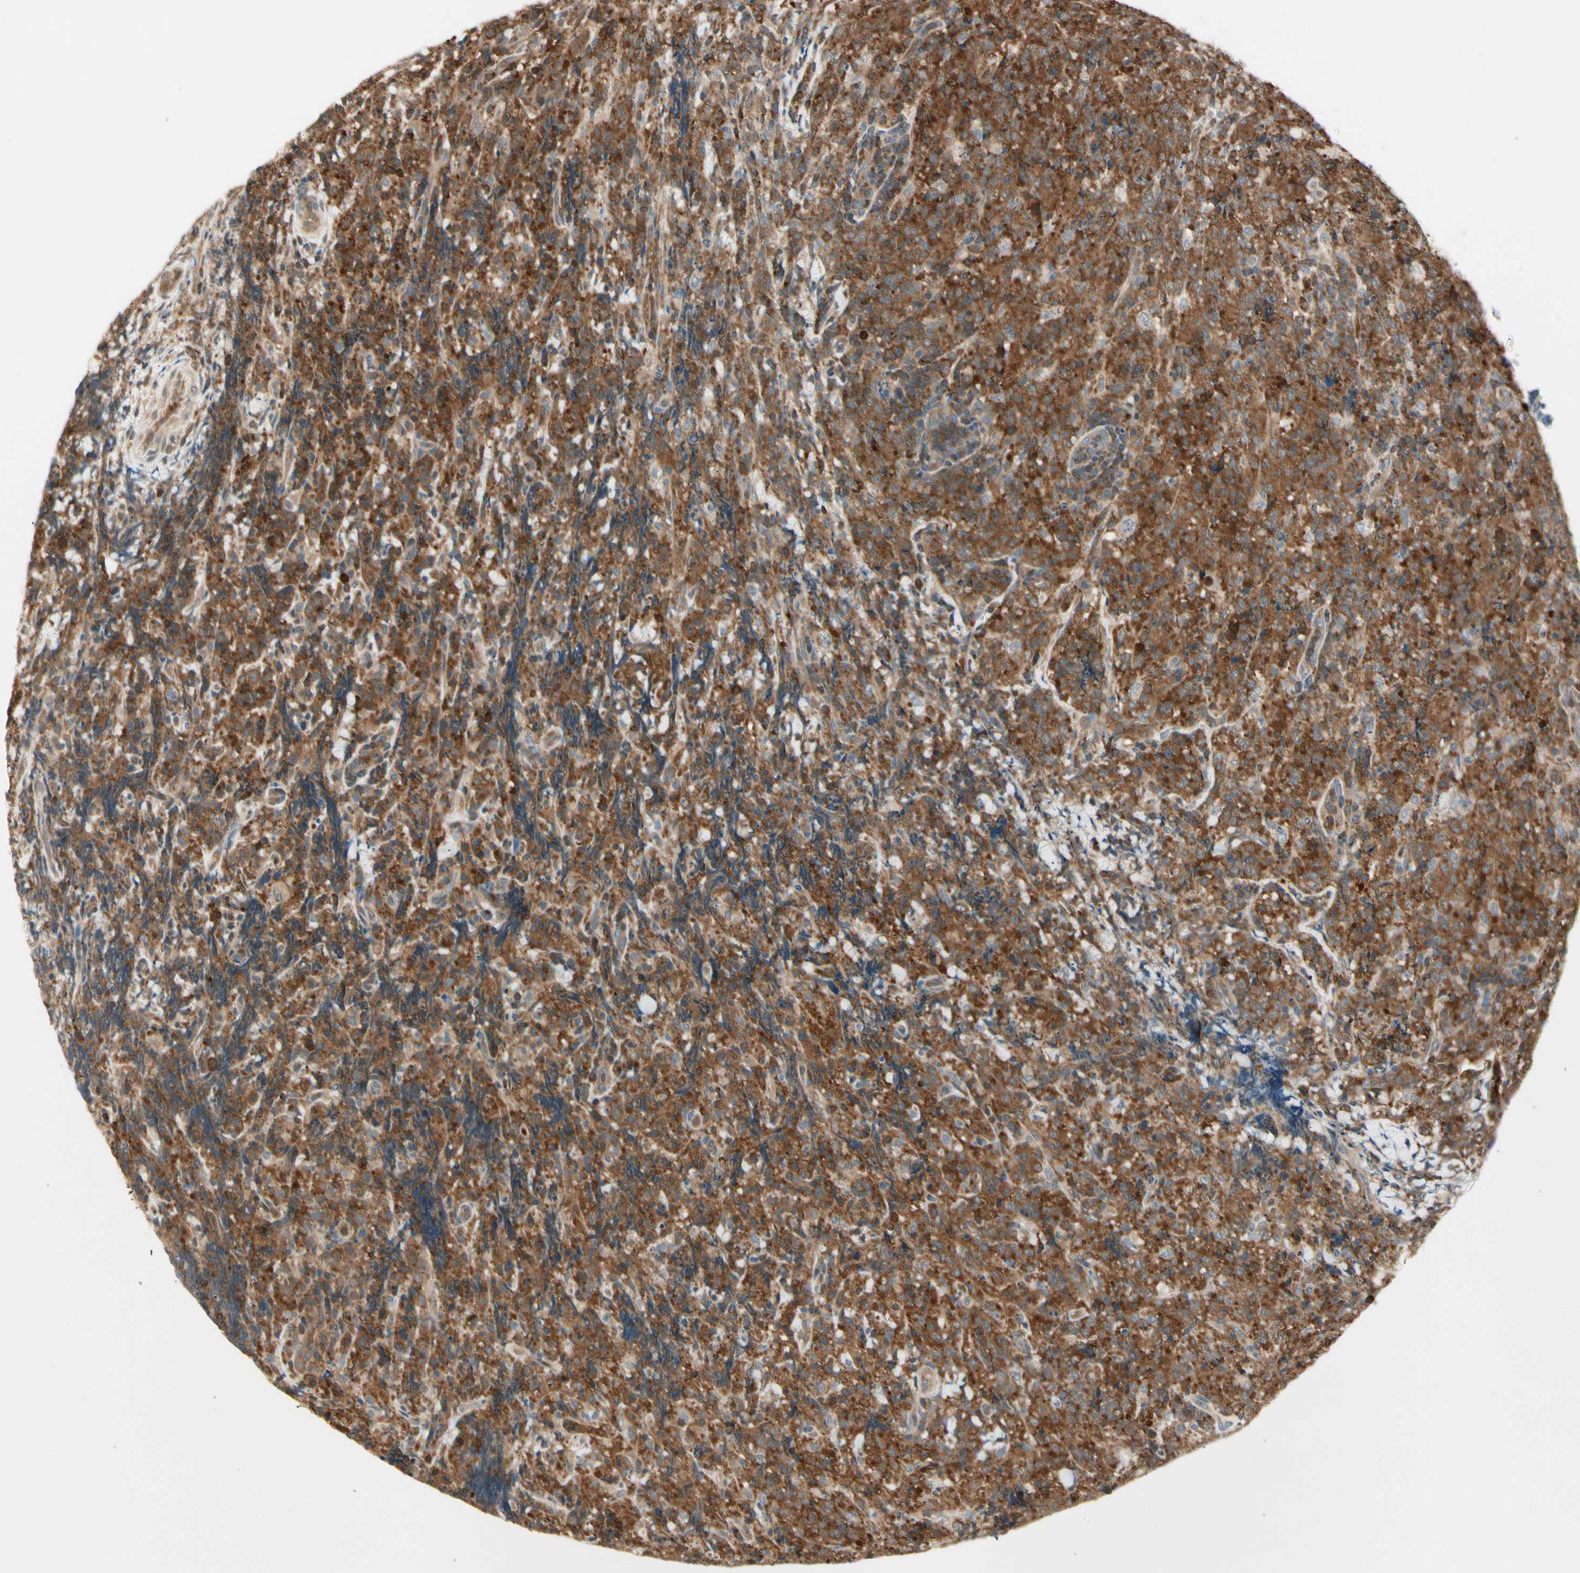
{"staining": {"intensity": "strong", "quantity": ">75%", "location": "cytoplasmic/membranous"}, "tissue": "lymphoma", "cell_type": "Tumor cells", "image_type": "cancer", "snomed": [{"axis": "morphology", "description": "Malignant lymphoma, non-Hodgkin's type, High grade"}, {"axis": "topography", "description": "Tonsil"}], "caption": "Immunohistochemical staining of lymphoma reveals strong cytoplasmic/membranous protein positivity in about >75% of tumor cells. (Stains: DAB (3,3'-diaminobenzidine) in brown, nuclei in blue, Microscopy: brightfield microscopy at high magnification).", "gene": "OXSR1", "patient": {"sex": "female", "age": 36}}